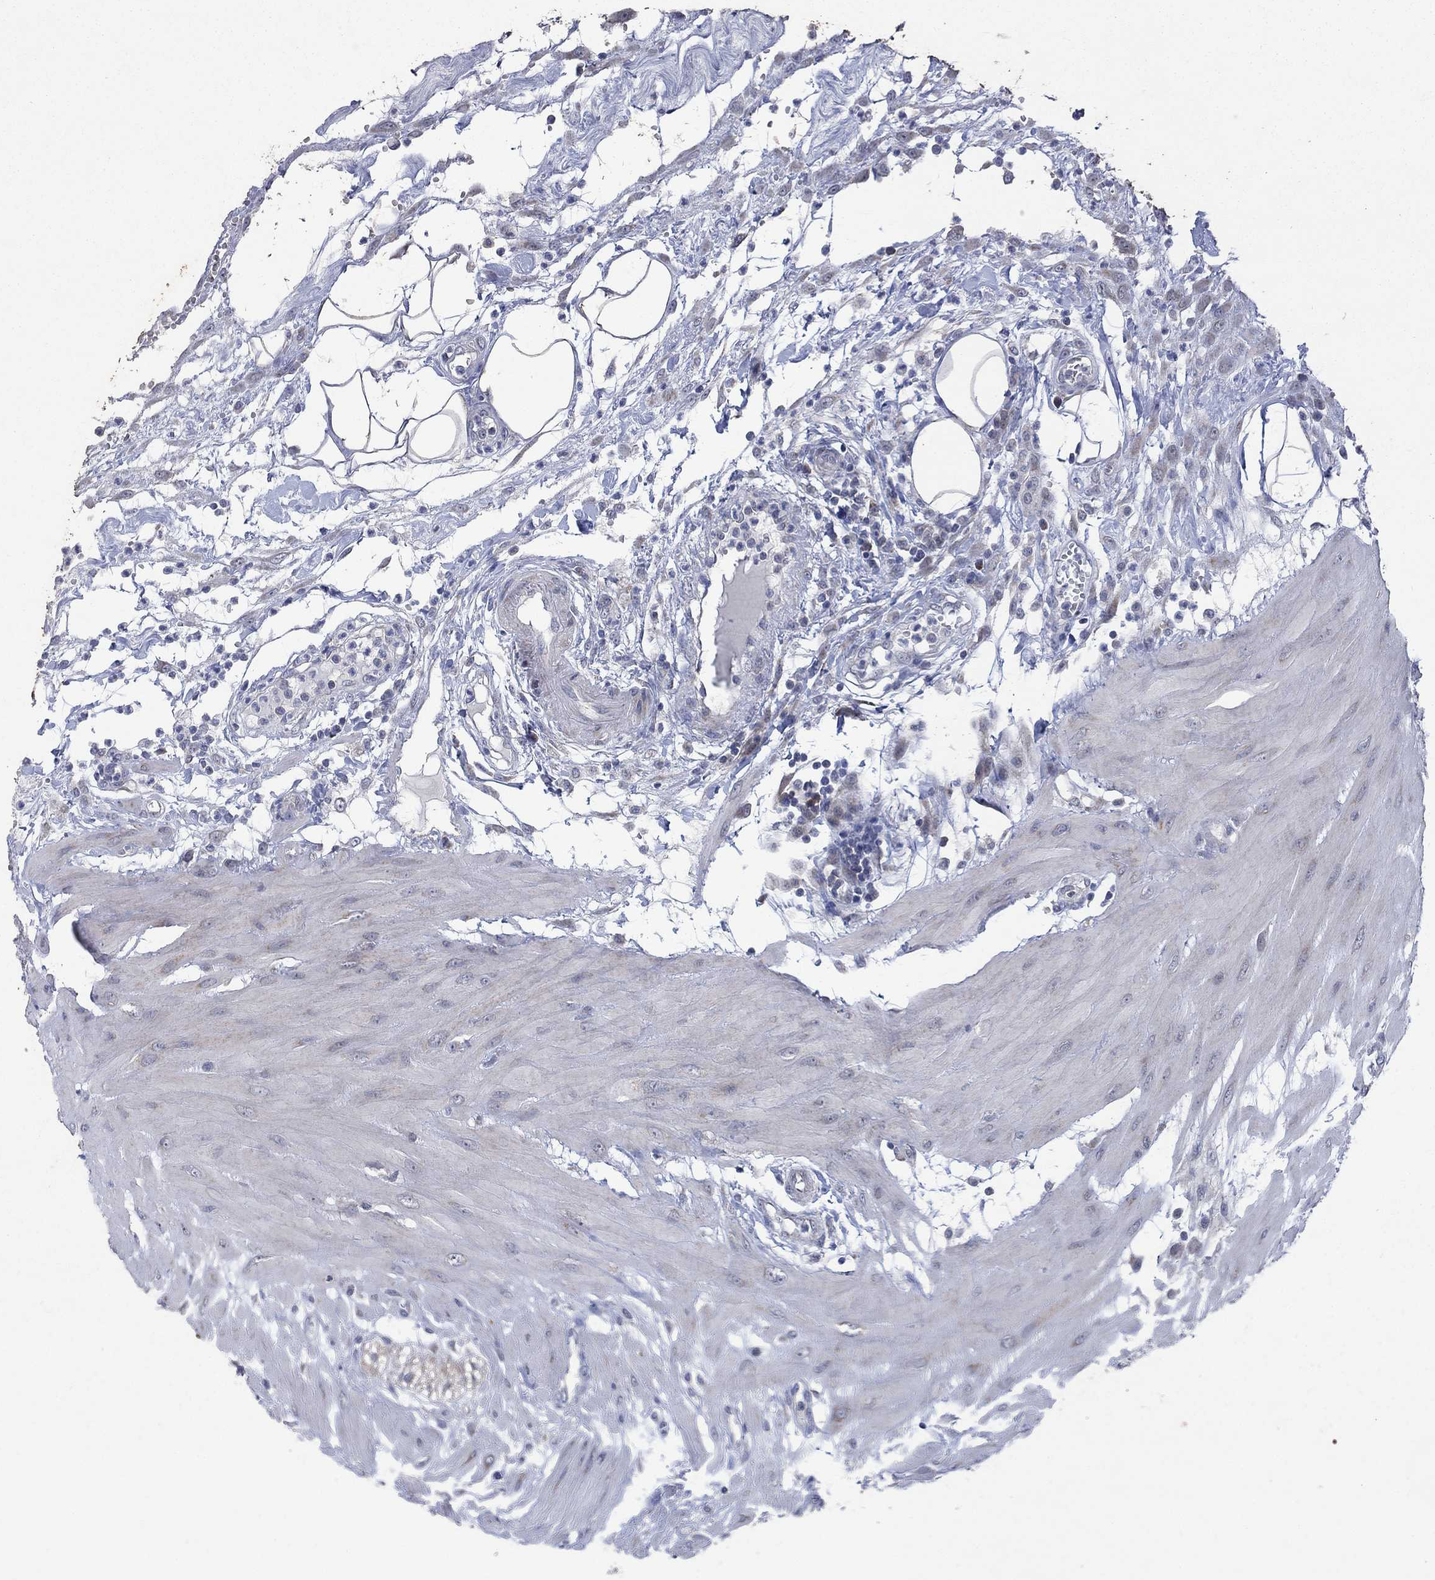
{"staining": {"intensity": "negative", "quantity": "none", "location": "none"}, "tissue": "colon", "cell_type": "Endothelial cells", "image_type": "normal", "snomed": [{"axis": "morphology", "description": "Normal tissue, NOS"}, {"axis": "morphology", "description": "Adenocarcinoma, NOS"}, {"axis": "topography", "description": "Colon"}], "caption": "Protein analysis of unremarkable colon exhibits no significant positivity in endothelial cells.", "gene": "SDC1", "patient": {"sex": "male", "age": 65}}